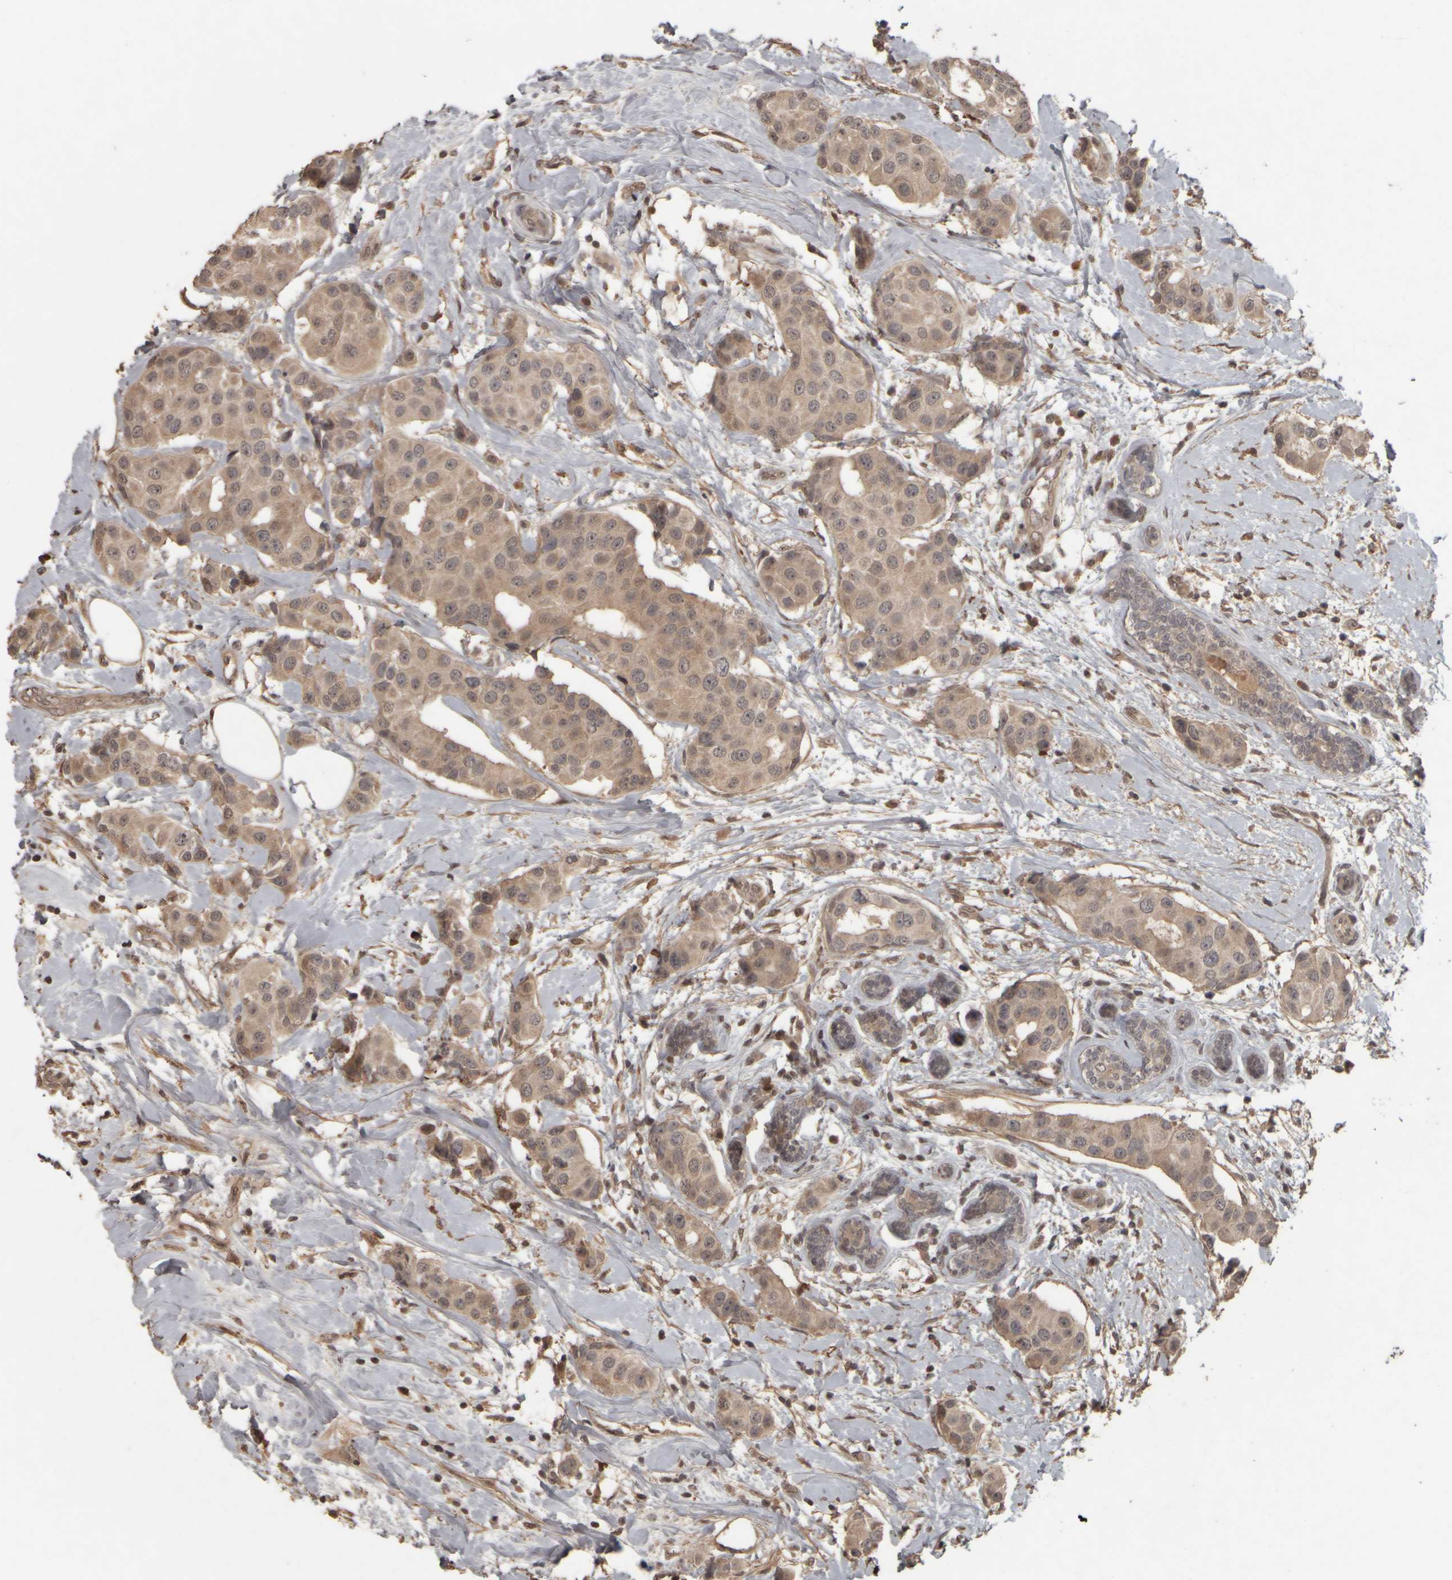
{"staining": {"intensity": "moderate", "quantity": ">75%", "location": "cytoplasmic/membranous"}, "tissue": "breast cancer", "cell_type": "Tumor cells", "image_type": "cancer", "snomed": [{"axis": "morphology", "description": "Normal tissue, NOS"}, {"axis": "morphology", "description": "Duct carcinoma"}, {"axis": "topography", "description": "Breast"}], "caption": "Protein expression by immunohistochemistry displays moderate cytoplasmic/membranous positivity in approximately >75% of tumor cells in breast invasive ductal carcinoma.", "gene": "ACO1", "patient": {"sex": "female", "age": 39}}